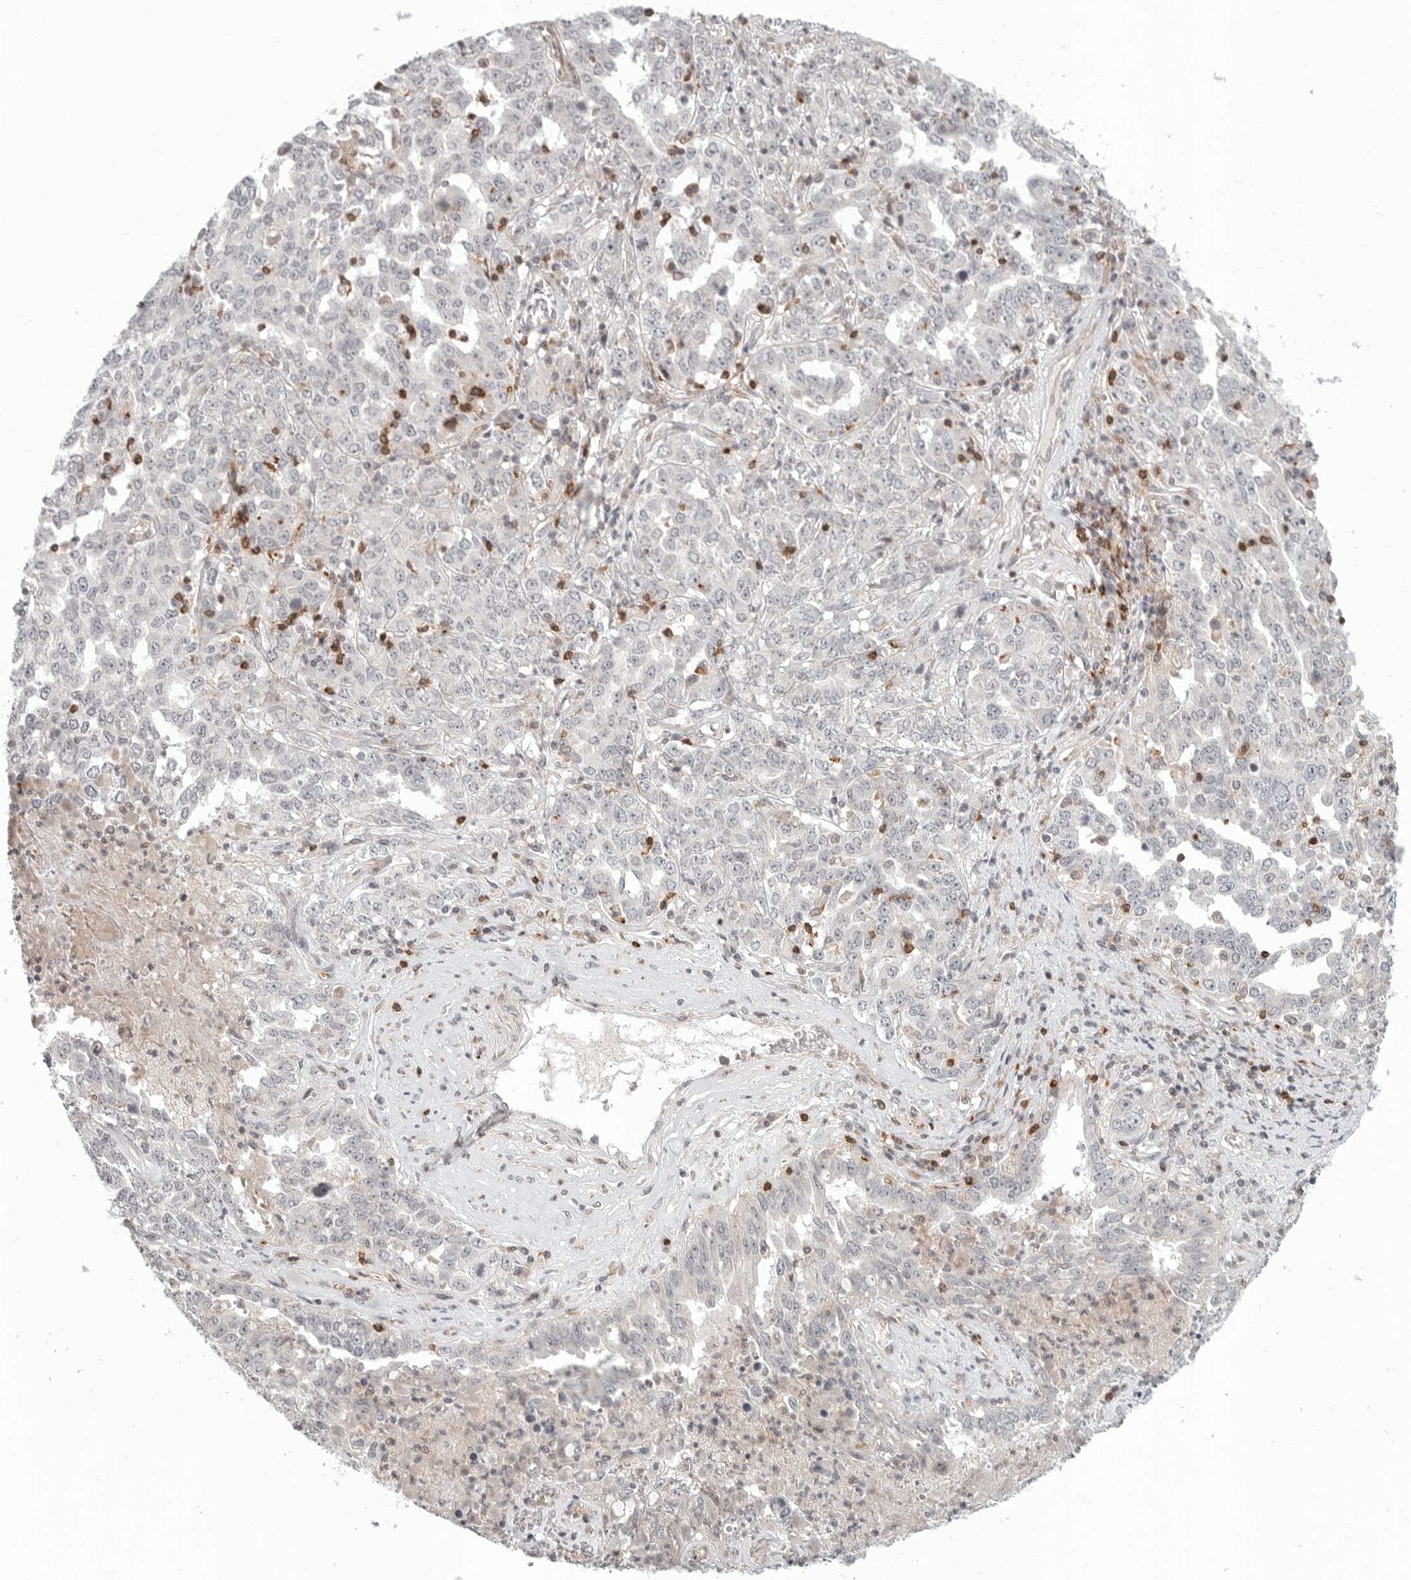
{"staining": {"intensity": "negative", "quantity": "none", "location": "none"}, "tissue": "ovarian cancer", "cell_type": "Tumor cells", "image_type": "cancer", "snomed": [{"axis": "morphology", "description": "Carcinoma, endometroid"}, {"axis": "topography", "description": "Ovary"}], "caption": "A high-resolution image shows immunohistochemistry (IHC) staining of ovarian endometroid carcinoma, which demonstrates no significant staining in tumor cells.", "gene": "SH3KBP1", "patient": {"sex": "female", "age": 62}}